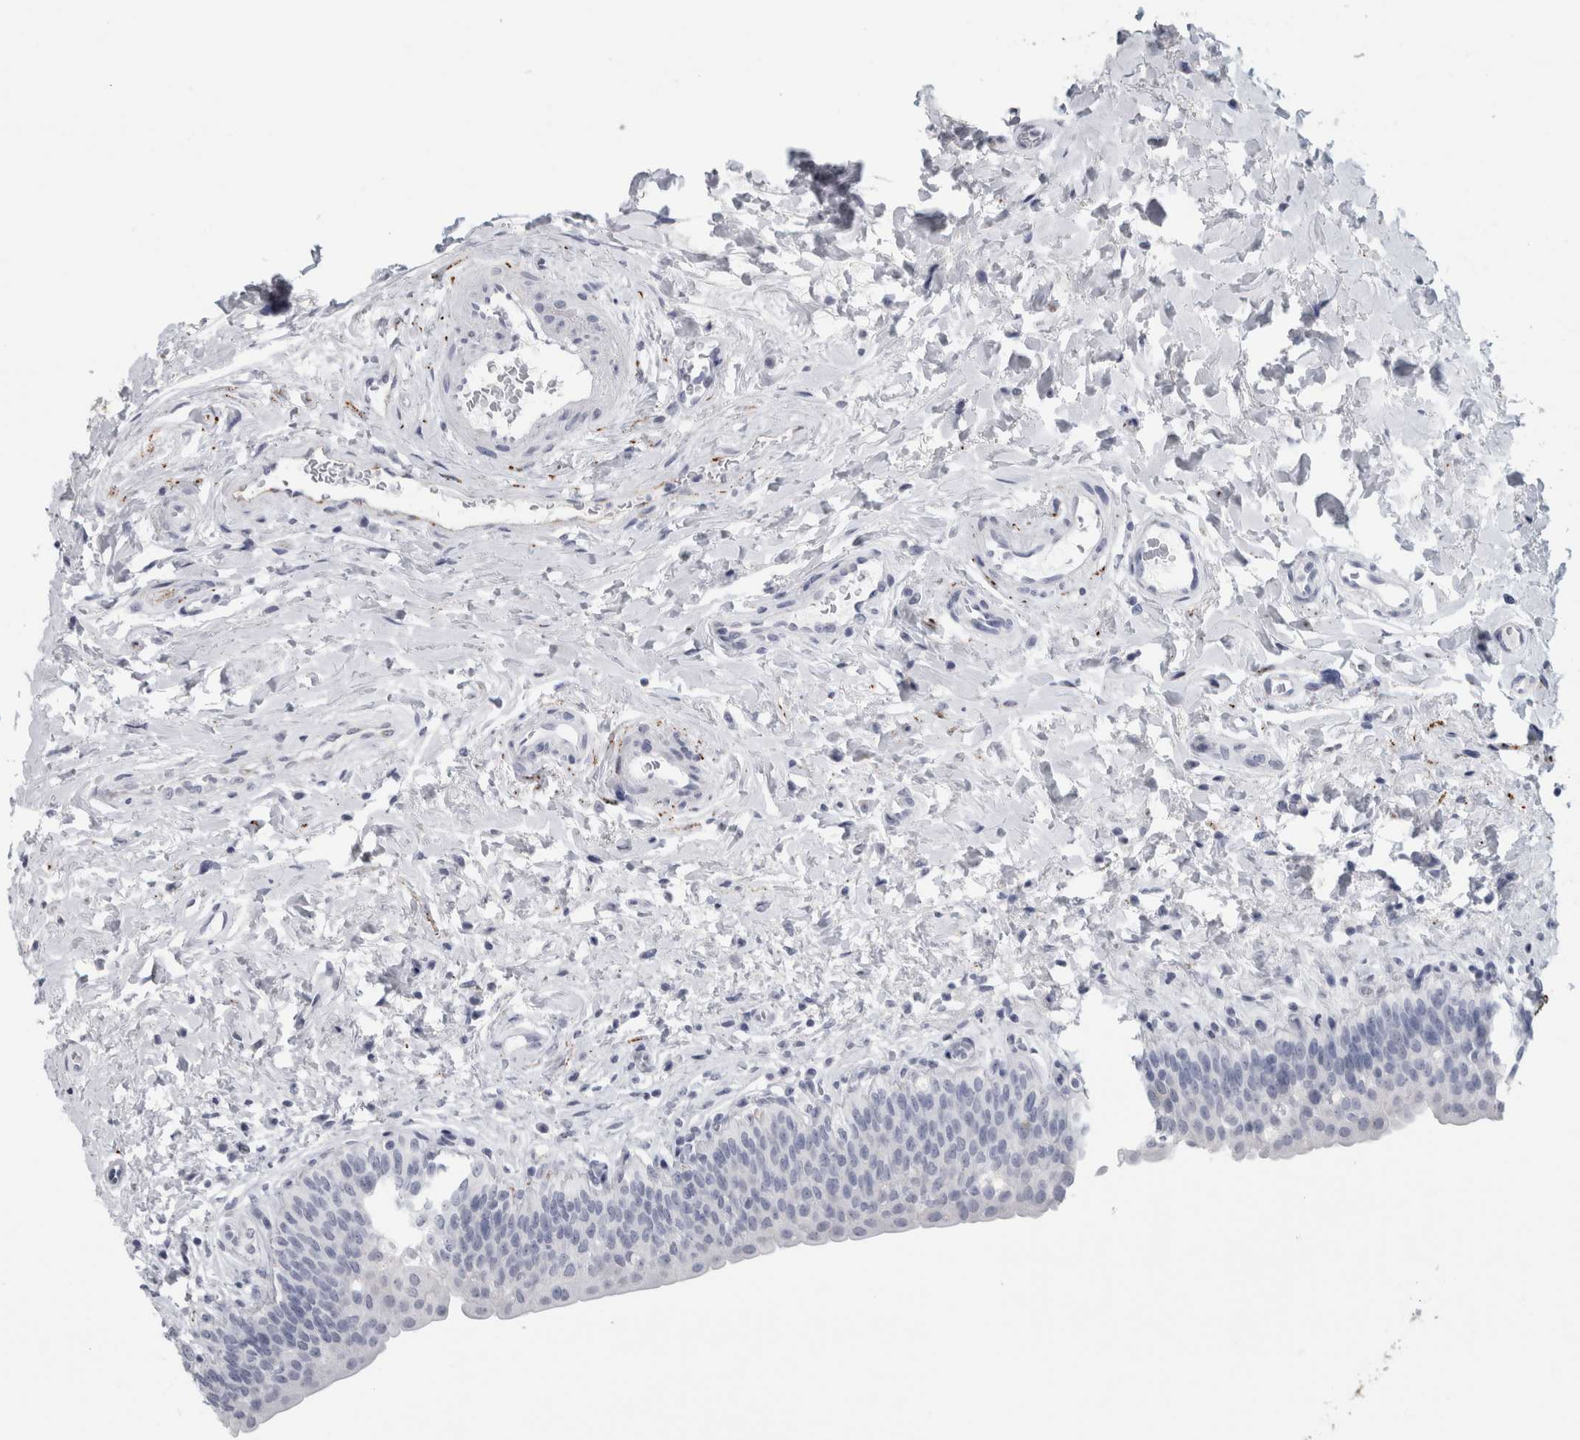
{"staining": {"intensity": "negative", "quantity": "none", "location": "none"}, "tissue": "urinary bladder", "cell_type": "Urothelial cells", "image_type": "normal", "snomed": [{"axis": "morphology", "description": "Normal tissue, NOS"}, {"axis": "topography", "description": "Urinary bladder"}], "caption": "Human urinary bladder stained for a protein using IHC exhibits no positivity in urothelial cells.", "gene": "CPE", "patient": {"sex": "male", "age": 83}}